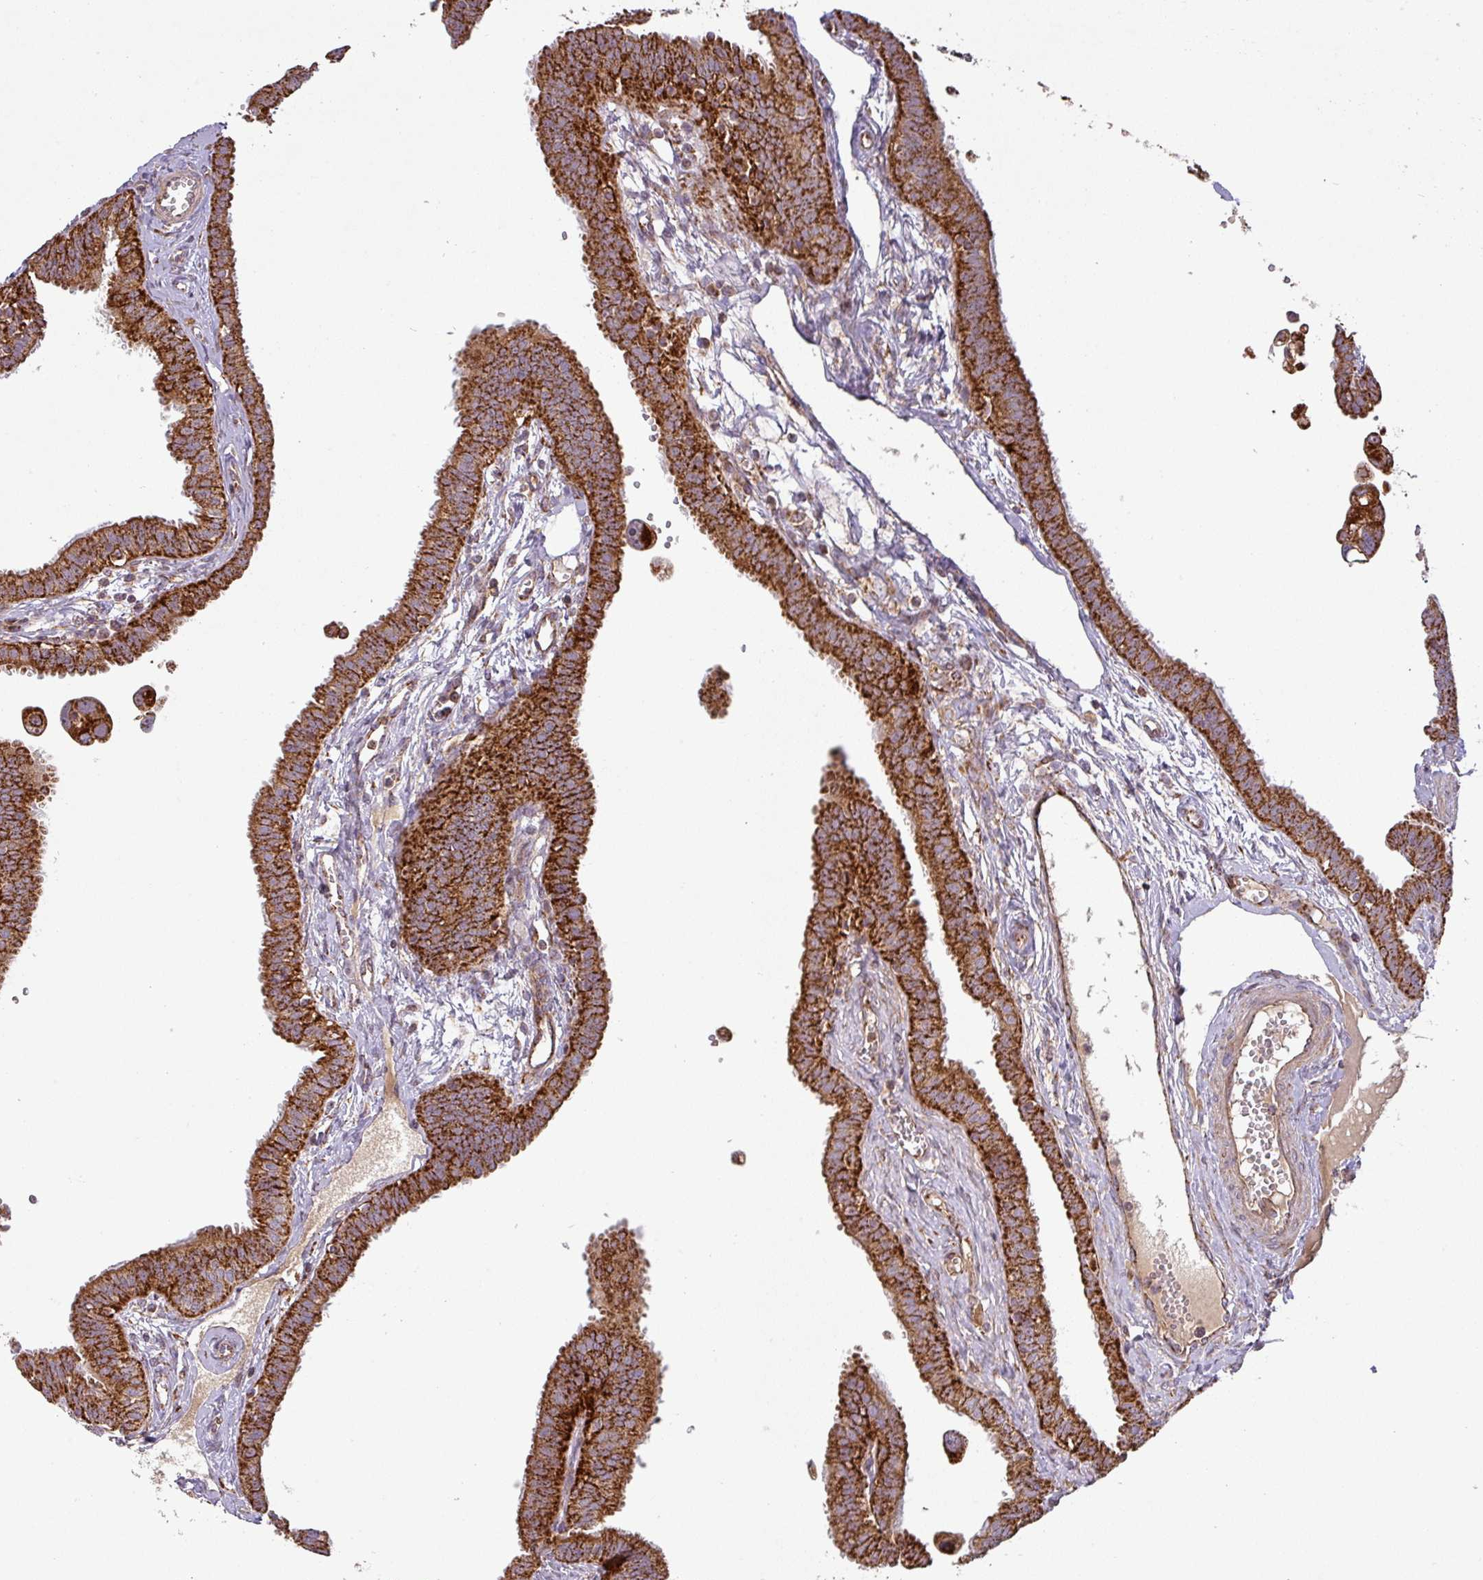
{"staining": {"intensity": "strong", "quantity": ">75%", "location": "cytoplasmic/membranous"}, "tissue": "fallopian tube", "cell_type": "Glandular cells", "image_type": "normal", "snomed": [{"axis": "morphology", "description": "Normal tissue, NOS"}, {"axis": "morphology", "description": "Carcinoma, NOS"}, {"axis": "topography", "description": "Fallopian tube"}, {"axis": "topography", "description": "Ovary"}], "caption": "DAB (3,3'-diaminobenzidine) immunohistochemical staining of normal human fallopian tube reveals strong cytoplasmic/membranous protein expression in about >75% of glandular cells. (brown staining indicates protein expression, while blue staining denotes nuclei).", "gene": "GPD2", "patient": {"sex": "female", "age": 59}}